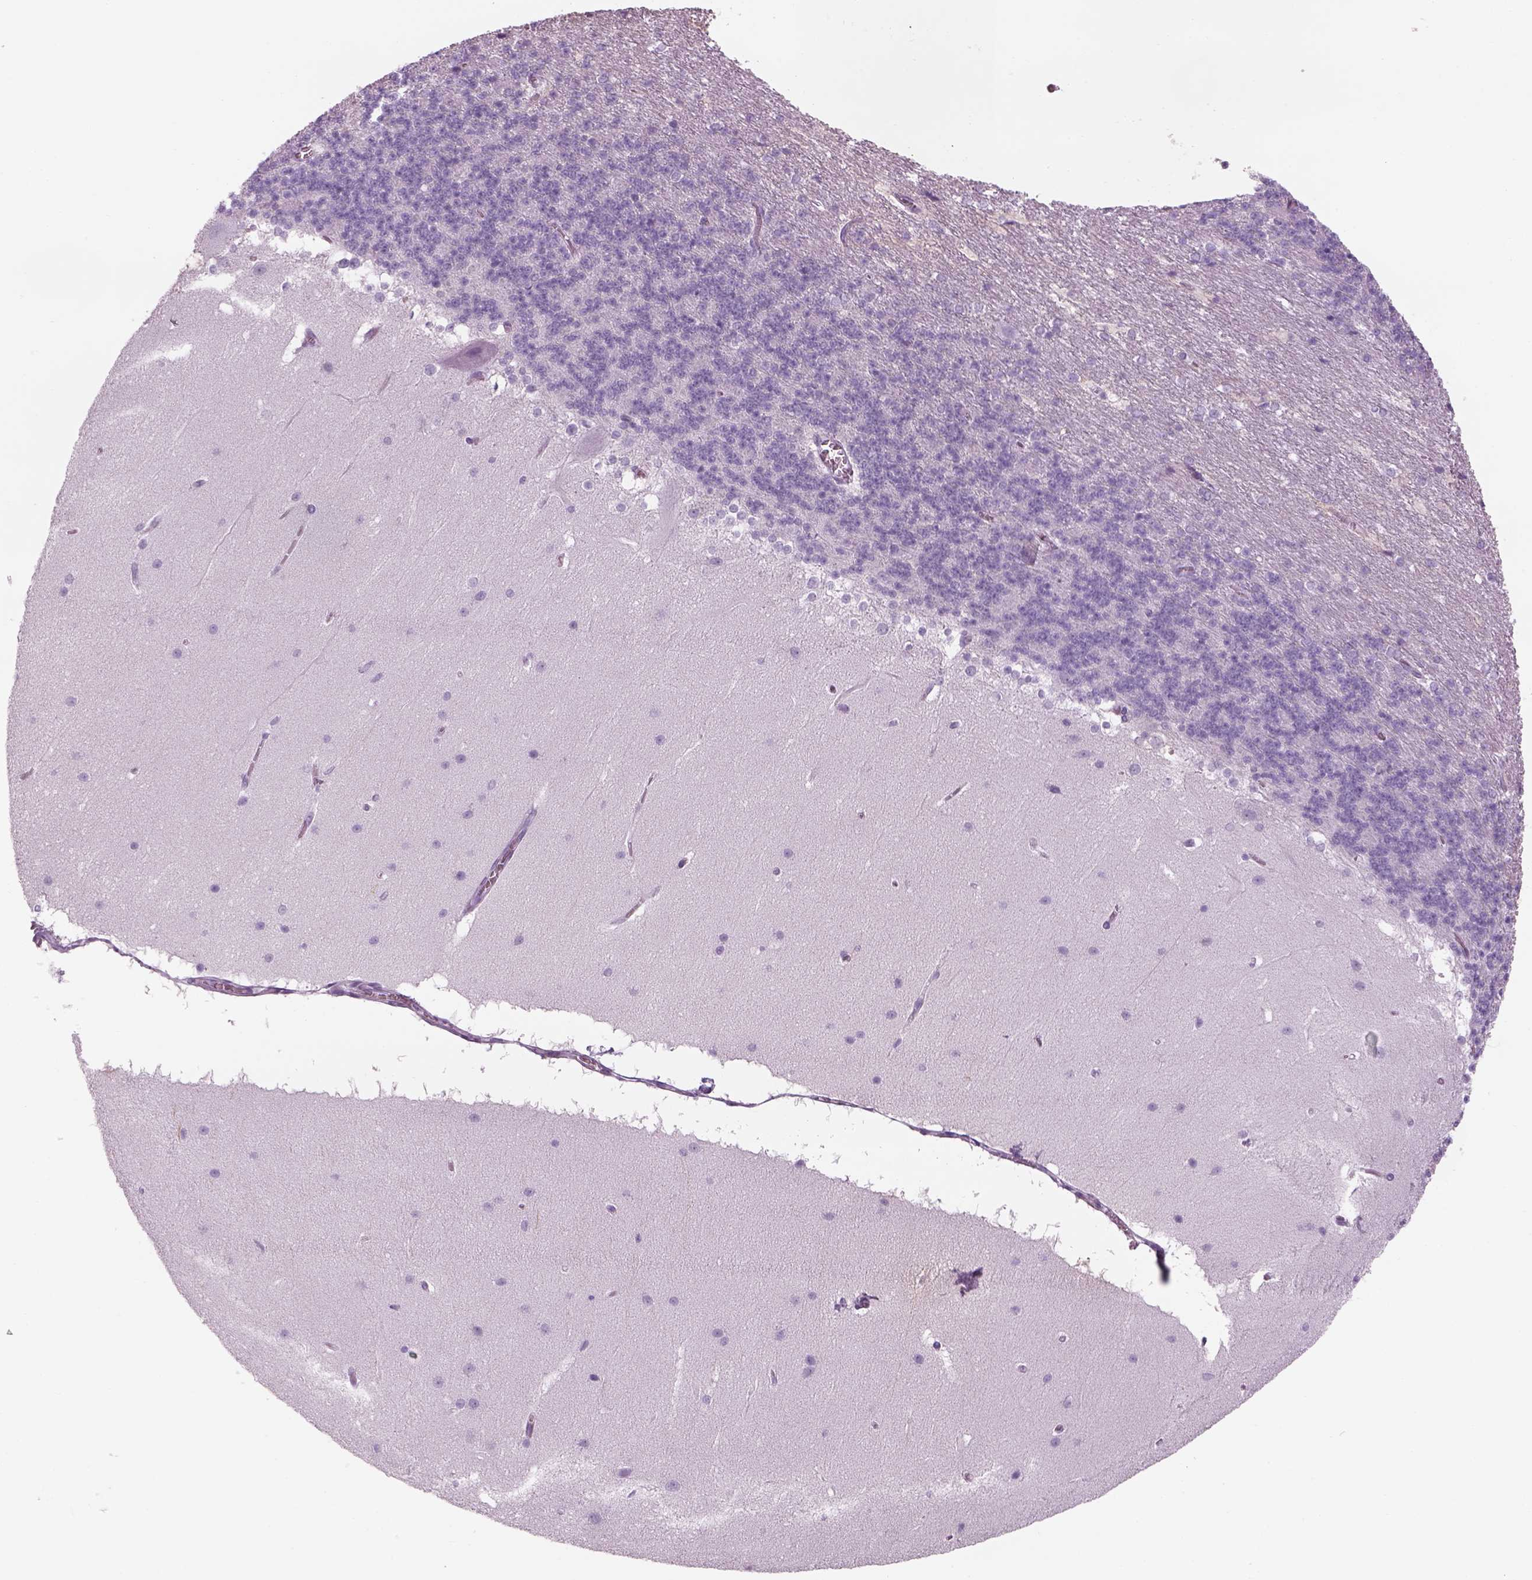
{"staining": {"intensity": "negative", "quantity": "none", "location": "none"}, "tissue": "cerebellum", "cell_type": "Cells in granular layer", "image_type": "normal", "snomed": [{"axis": "morphology", "description": "Normal tissue, NOS"}, {"axis": "topography", "description": "Cerebellum"}], "caption": "Image shows no protein positivity in cells in granular layer of benign cerebellum. (DAB immunohistochemistry (IHC) with hematoxylin counter stain).", "gene": "GAS2L2", "patient": {"sex": "female", "age": 19}}